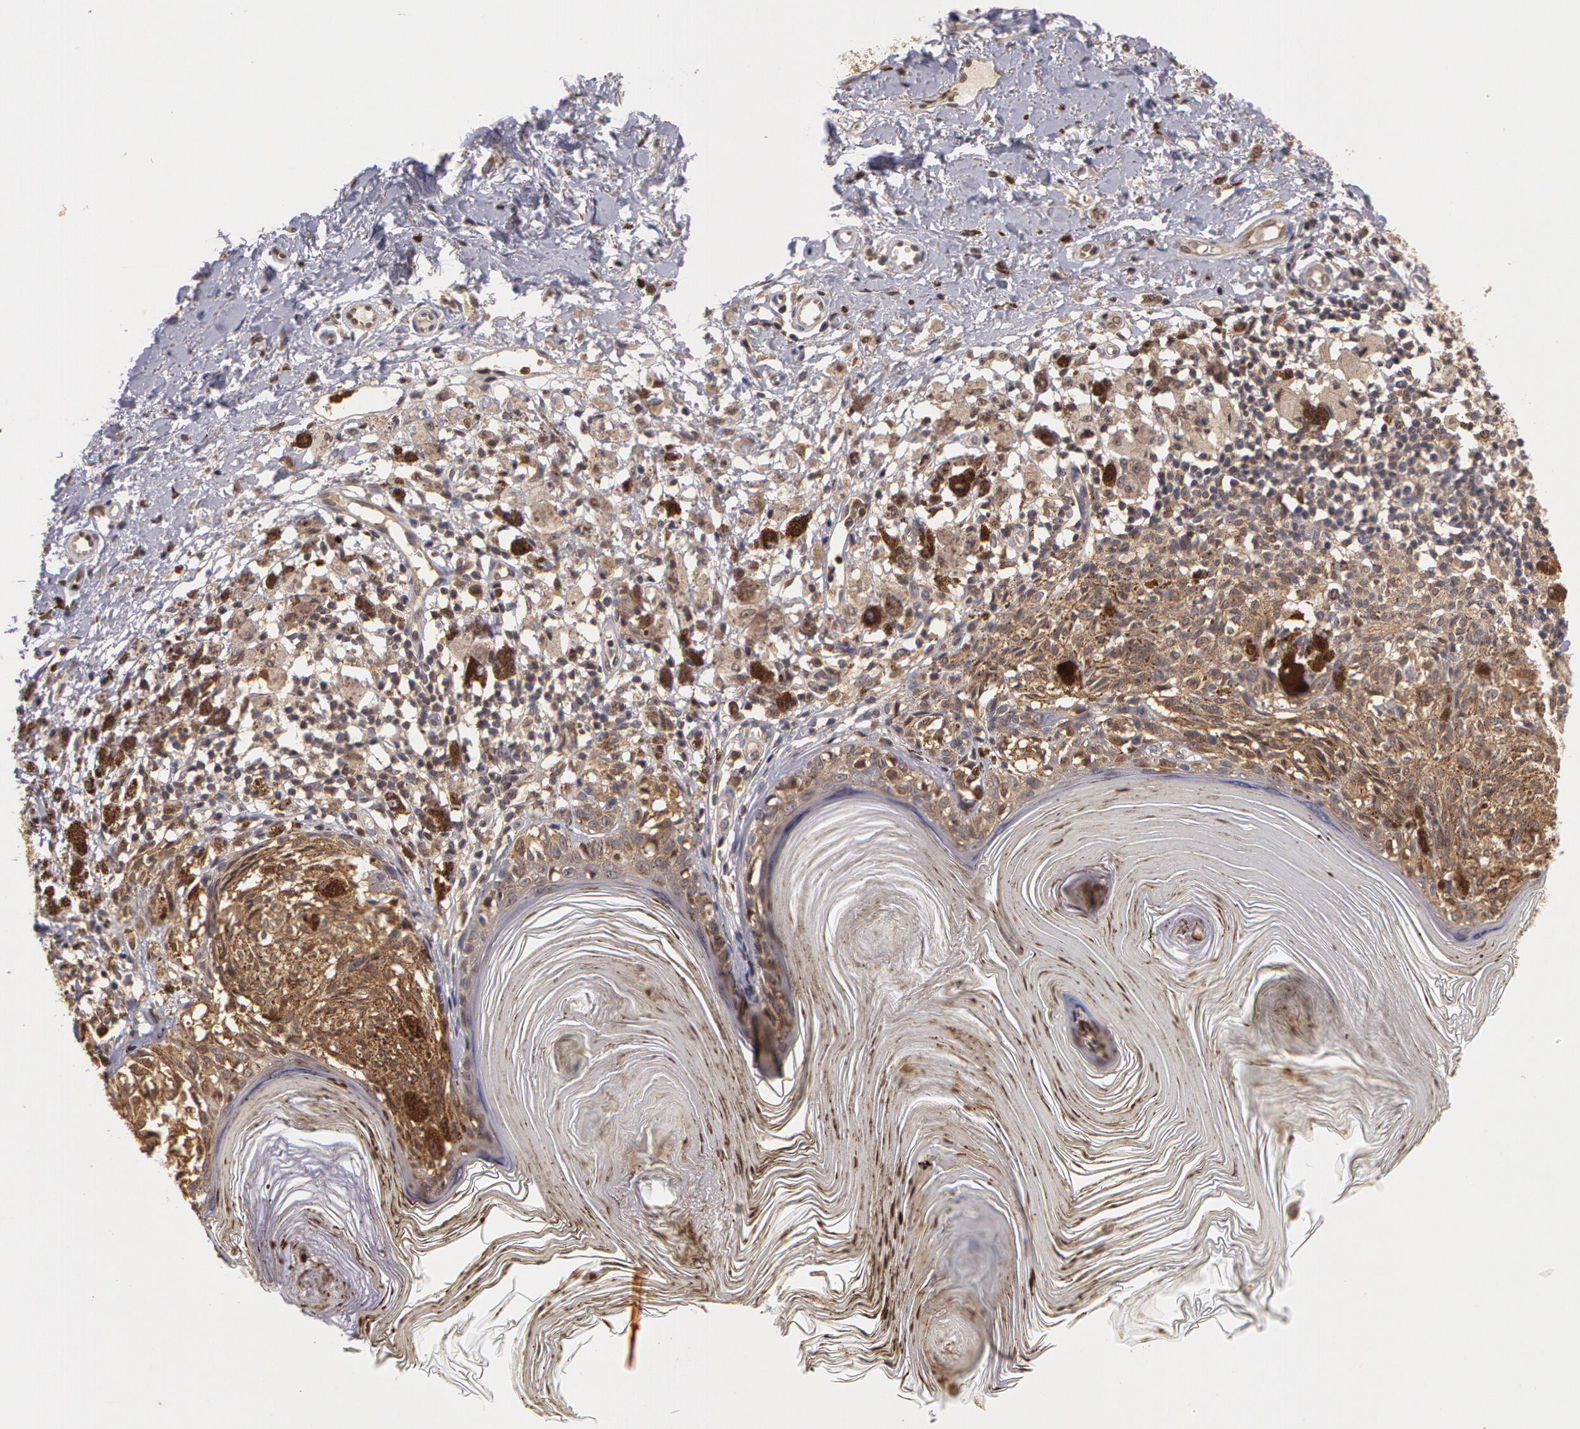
{"staining": {"intensity": "negative", "quantity": "none", "location": "none"}, "tissue": "melanoma", "cell_type": "Tumor cells", "image_type": "cancer", "snomed": [{"axis": "morphology", "description": "Malignant melanoma, NOS"}, {"axis": "topography", "description": "Skin"}], "caption": "Immunohistochemistry (IHC) micrograph of neoplastic tissue: human malignant melanoma stained with DAB demonstrates no significant protein positivity in tumor cells.", "gene": "AHSA1", "patient": {"sex": "male", "age": 88}}